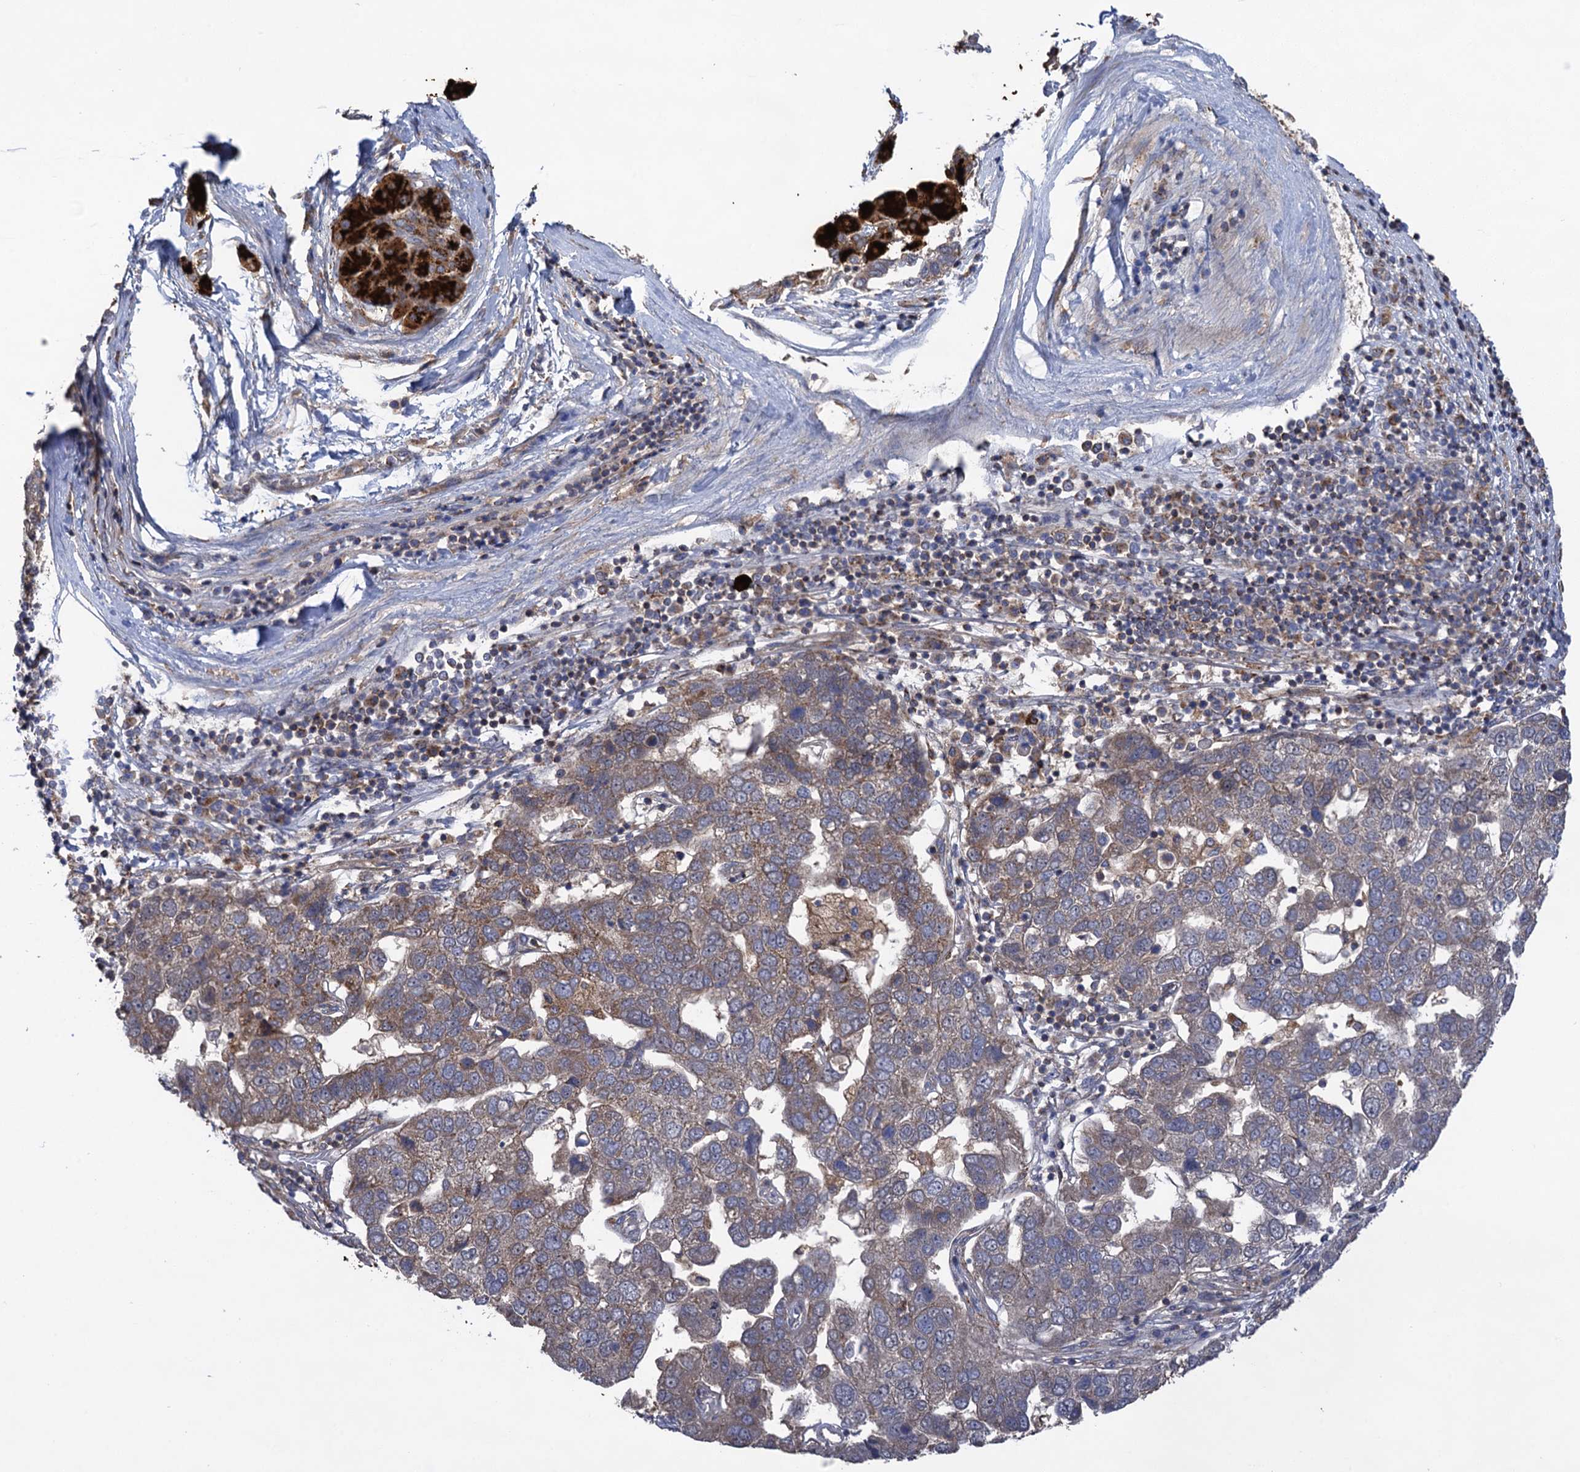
{"staining": {"intensity": "weak", "quantity": "25%-75%", "location": "cytoplasmic/membranous"}, "tissue": "pancreatic cancer", "cell_type": "Tumor cells", "image_type": "cancer", "snomed": [{"axis": "morphology", "description": "Adenocarcinoma, NOS"}, {"axis": "topography", "description": "Pancreas"}], "caption": "Adenocarcinoma (pancreatic) stained with a brown dye shows weak cytoplasmic/membranous positive staining in about 25%-75% of tumor cells.", "gene": "WDR88", "patient": {"sex": "female", "age": 61}}